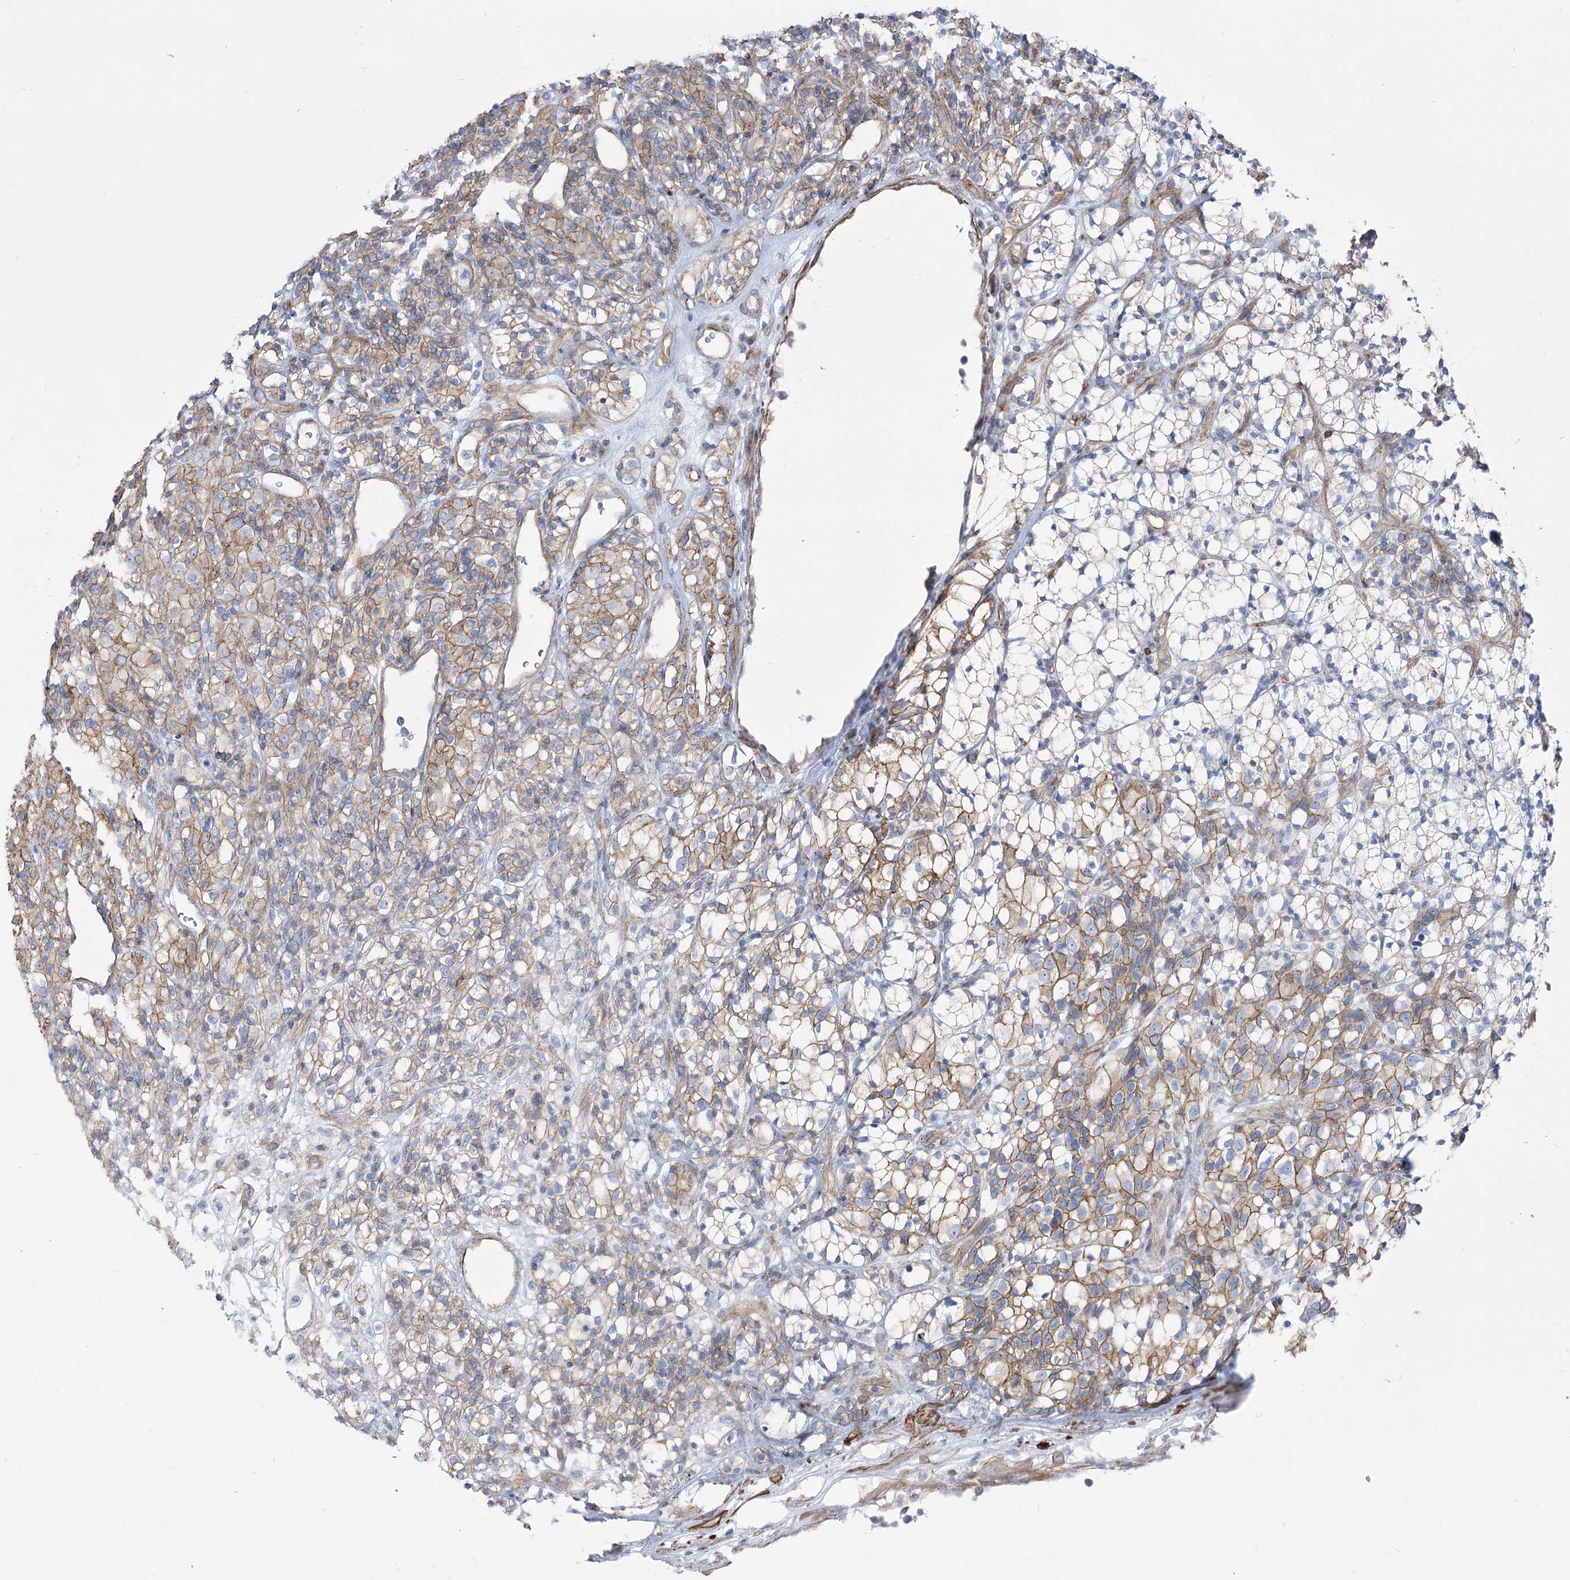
{"staining": {"intensity": "moderate", "quantity": "25%-75%", "location": "cytoplasmic/membranous"}, "tissue": "renal cancer", "cell_type": "Tumor cells", "image_type": "cancer", "snomed": [{"axis": "morphology", "description": "Adenocarcinoma, NOS"}, {"axis": "topography", "description": "Kidney"}], "caption": "The photomicrograph demonstrates staining of renal cancer, revealing moderate cytoplasmic/membranous protein staining (brown color) within tumor cells.", "gene": "PLEKHA5", "patient": {"sex": "male", "age": 77}}